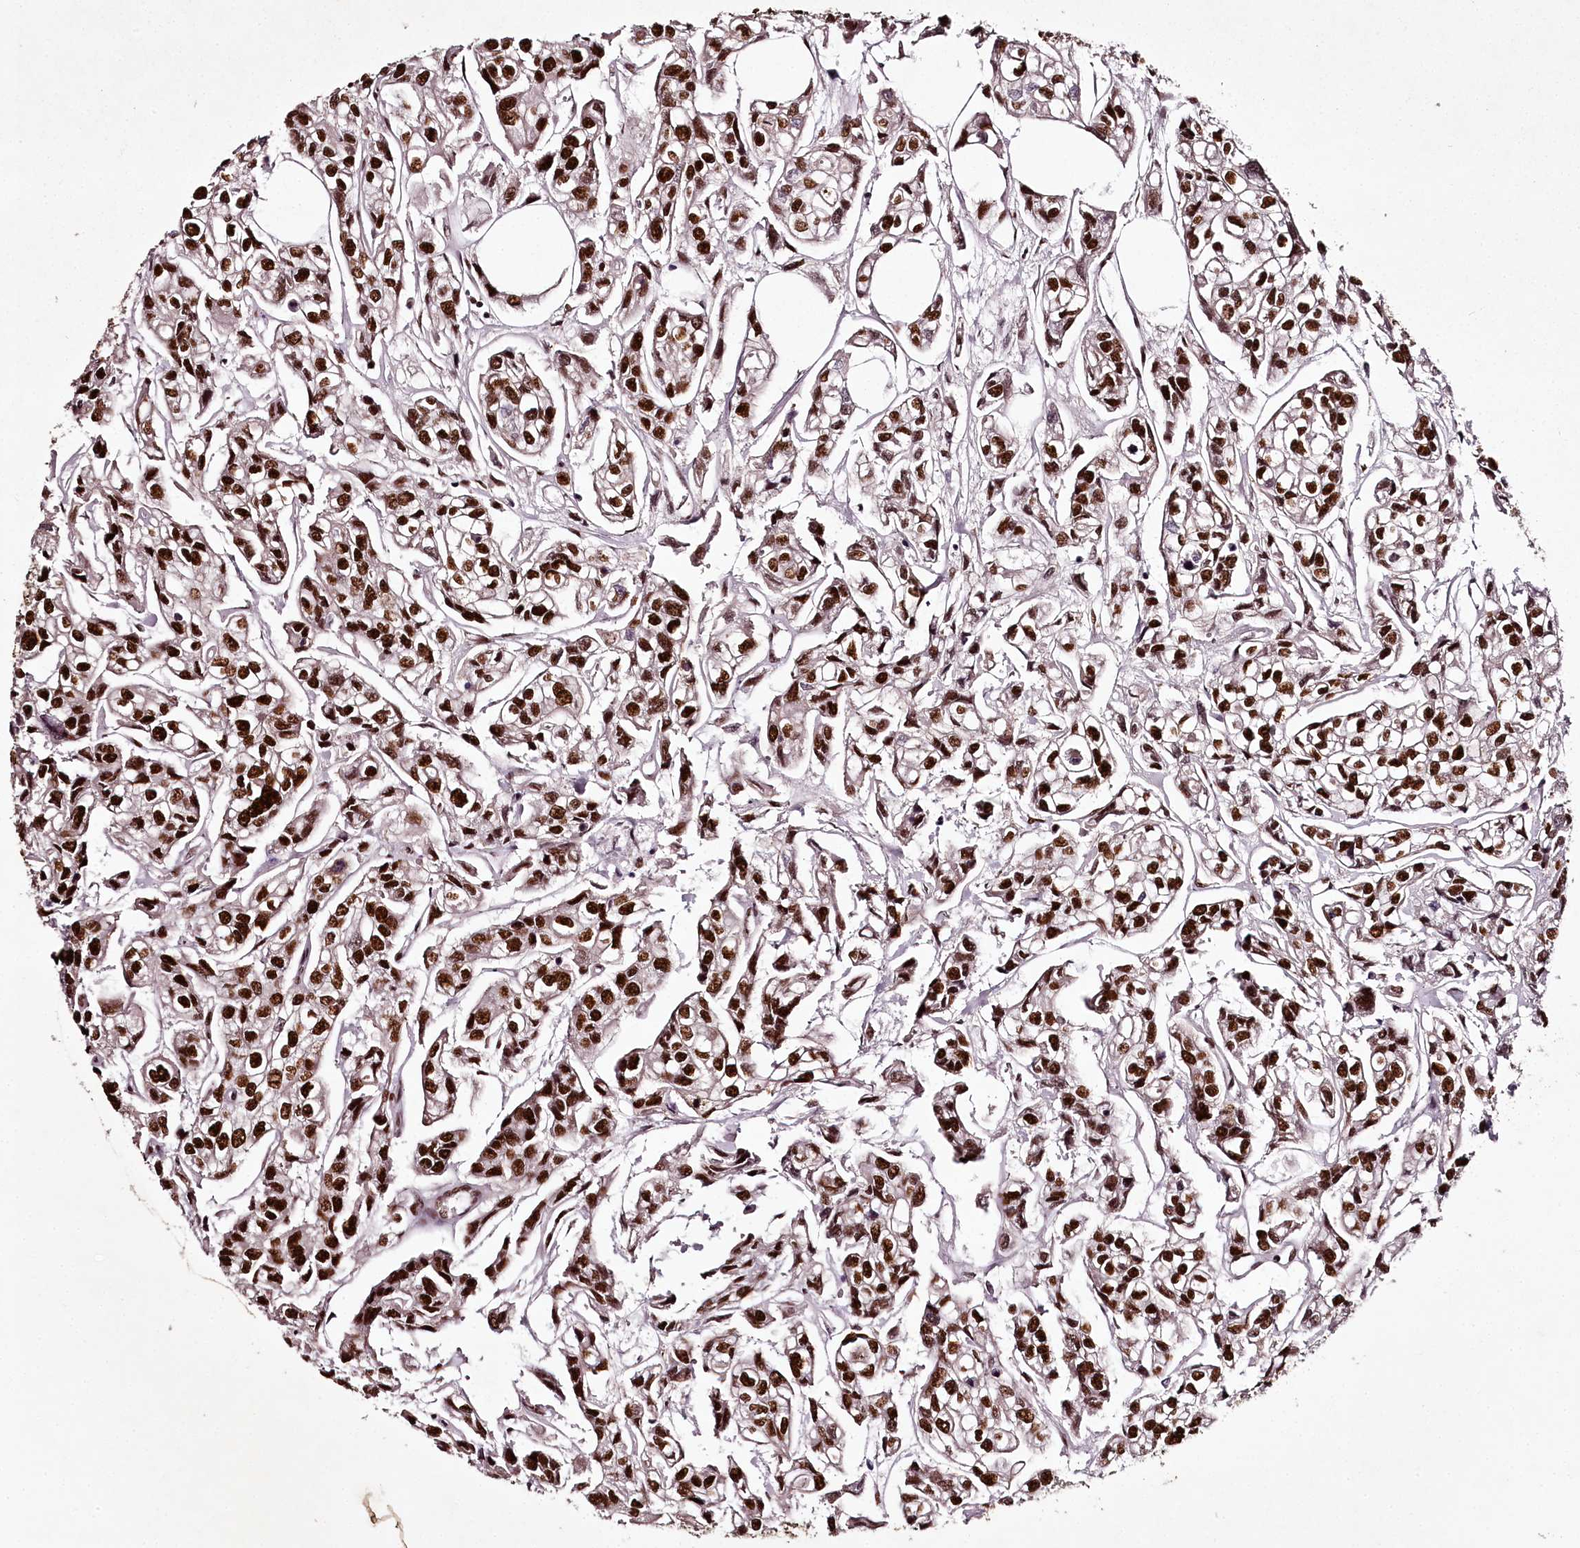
{"staining": {"intensity": "strong", "quantity": ">75%", "location": "nuclear"}, "tissue": "urothelial cancer", "cell_type": "Tumor cells", "image_type": "cancer", "snomed": [{"axis": "morphology", "description": "Urothelial carcinoma, High grade"}, {"axis": "topography", "description": "Urinary bladder"}], "caption": "About >75% of tumor cells in human urothelial cancer display strong nuclear protein positivity as visualized by brown immunohistochemical staining.", "gene": "PSPC1", "patient": {"sex": "male", "age": 67}}